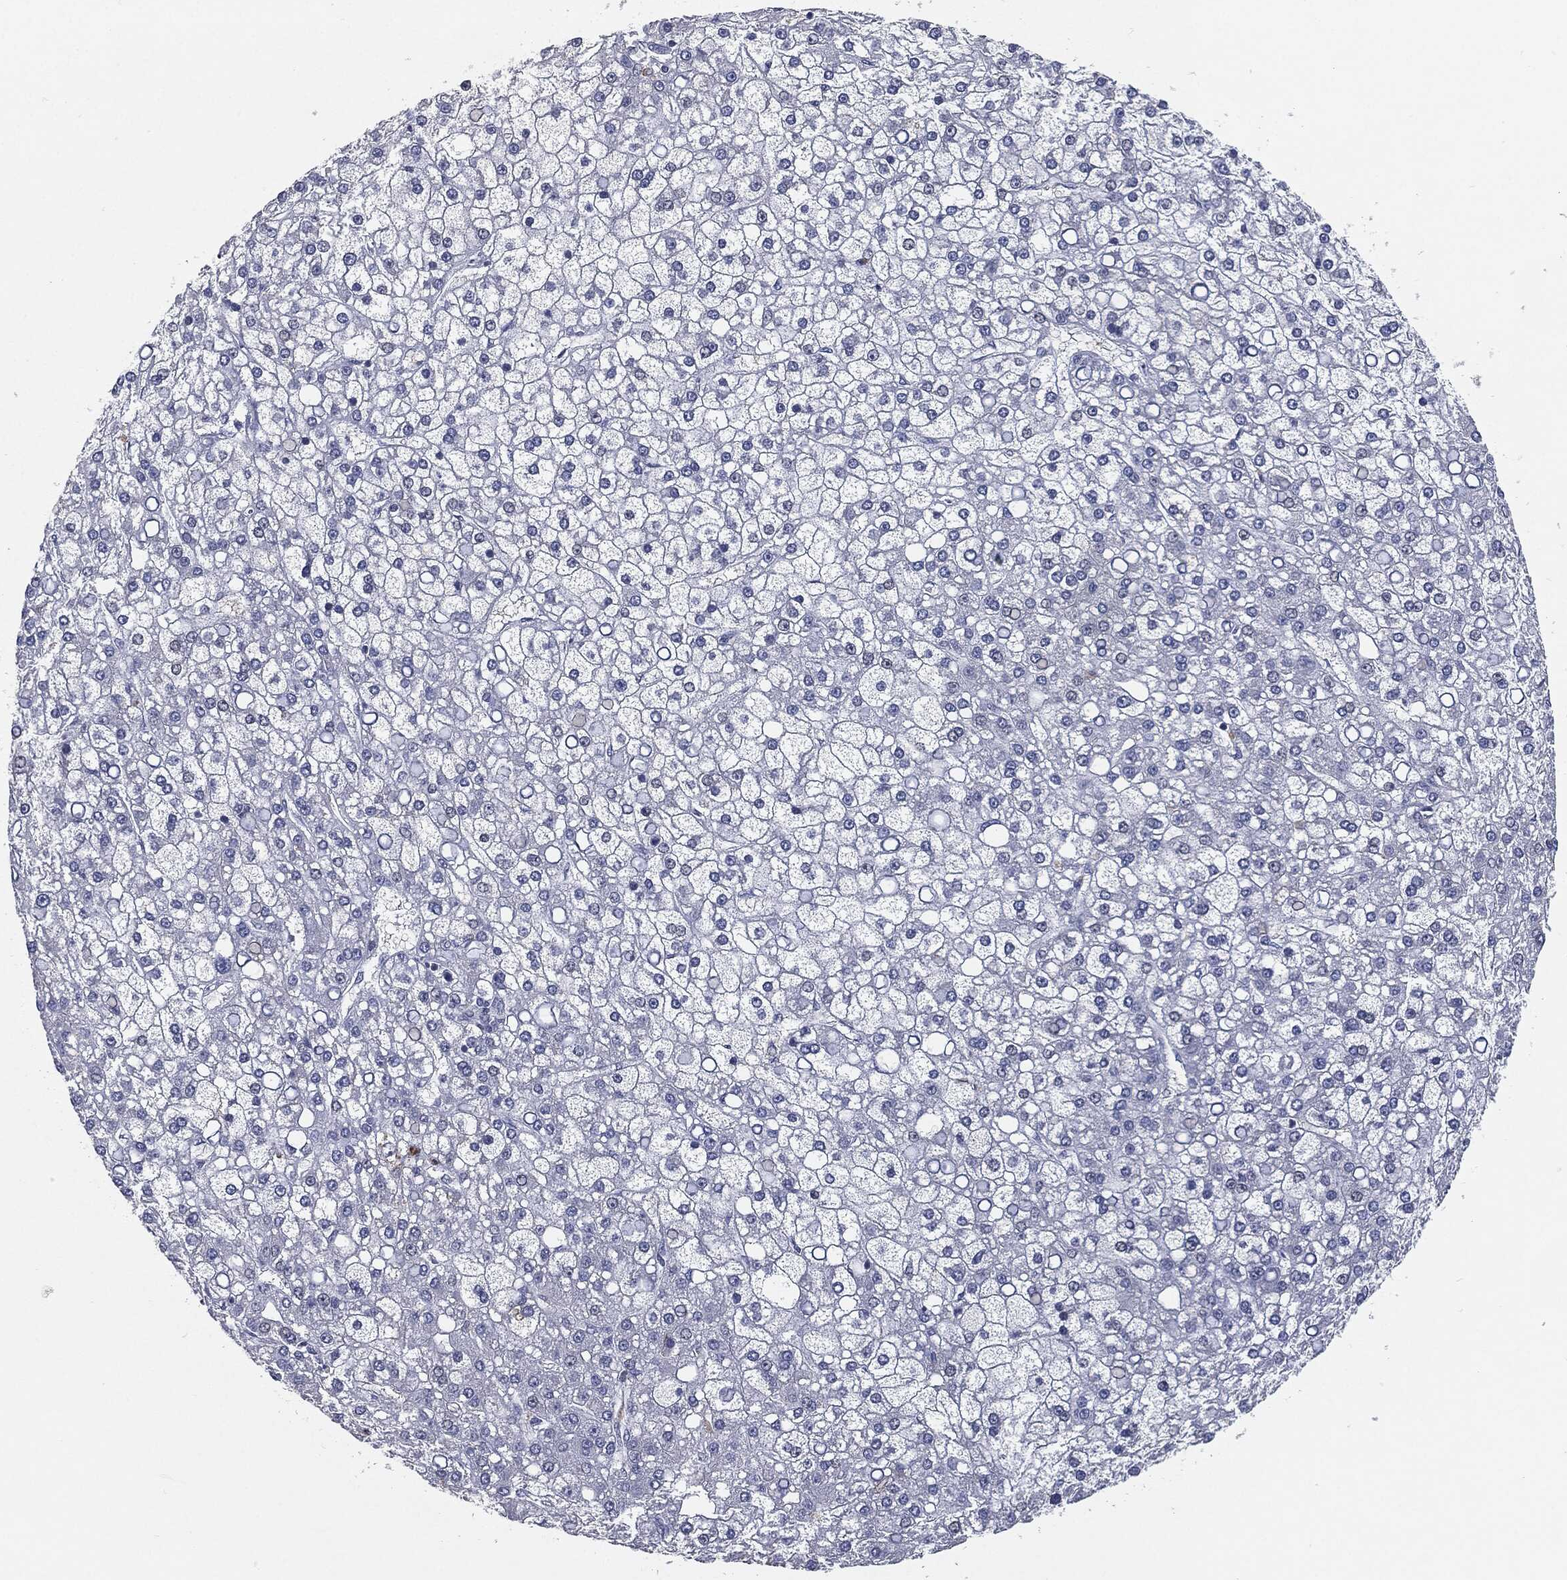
{"staining": {"intensity": "negative", "quantity": "none", "location": "none"}, "tissue": "liver cancer", "cell_type": "Tumor cells", "image_type": "cancer", "snomed": [{"axis": "morphology", "description": "Carcinoma, Hepatocellular, NOS"}, {"axis": "topography", "description": "Liver"}], "caption": "IHC of human liver cancer (hepatocellular carcinoma) reveals no expression in tumor cells. (Brightfield microscopy of DAB IHC at high magnification).", "gene": "ANXA1", "patient": {"sex": "male", "age": 67}}